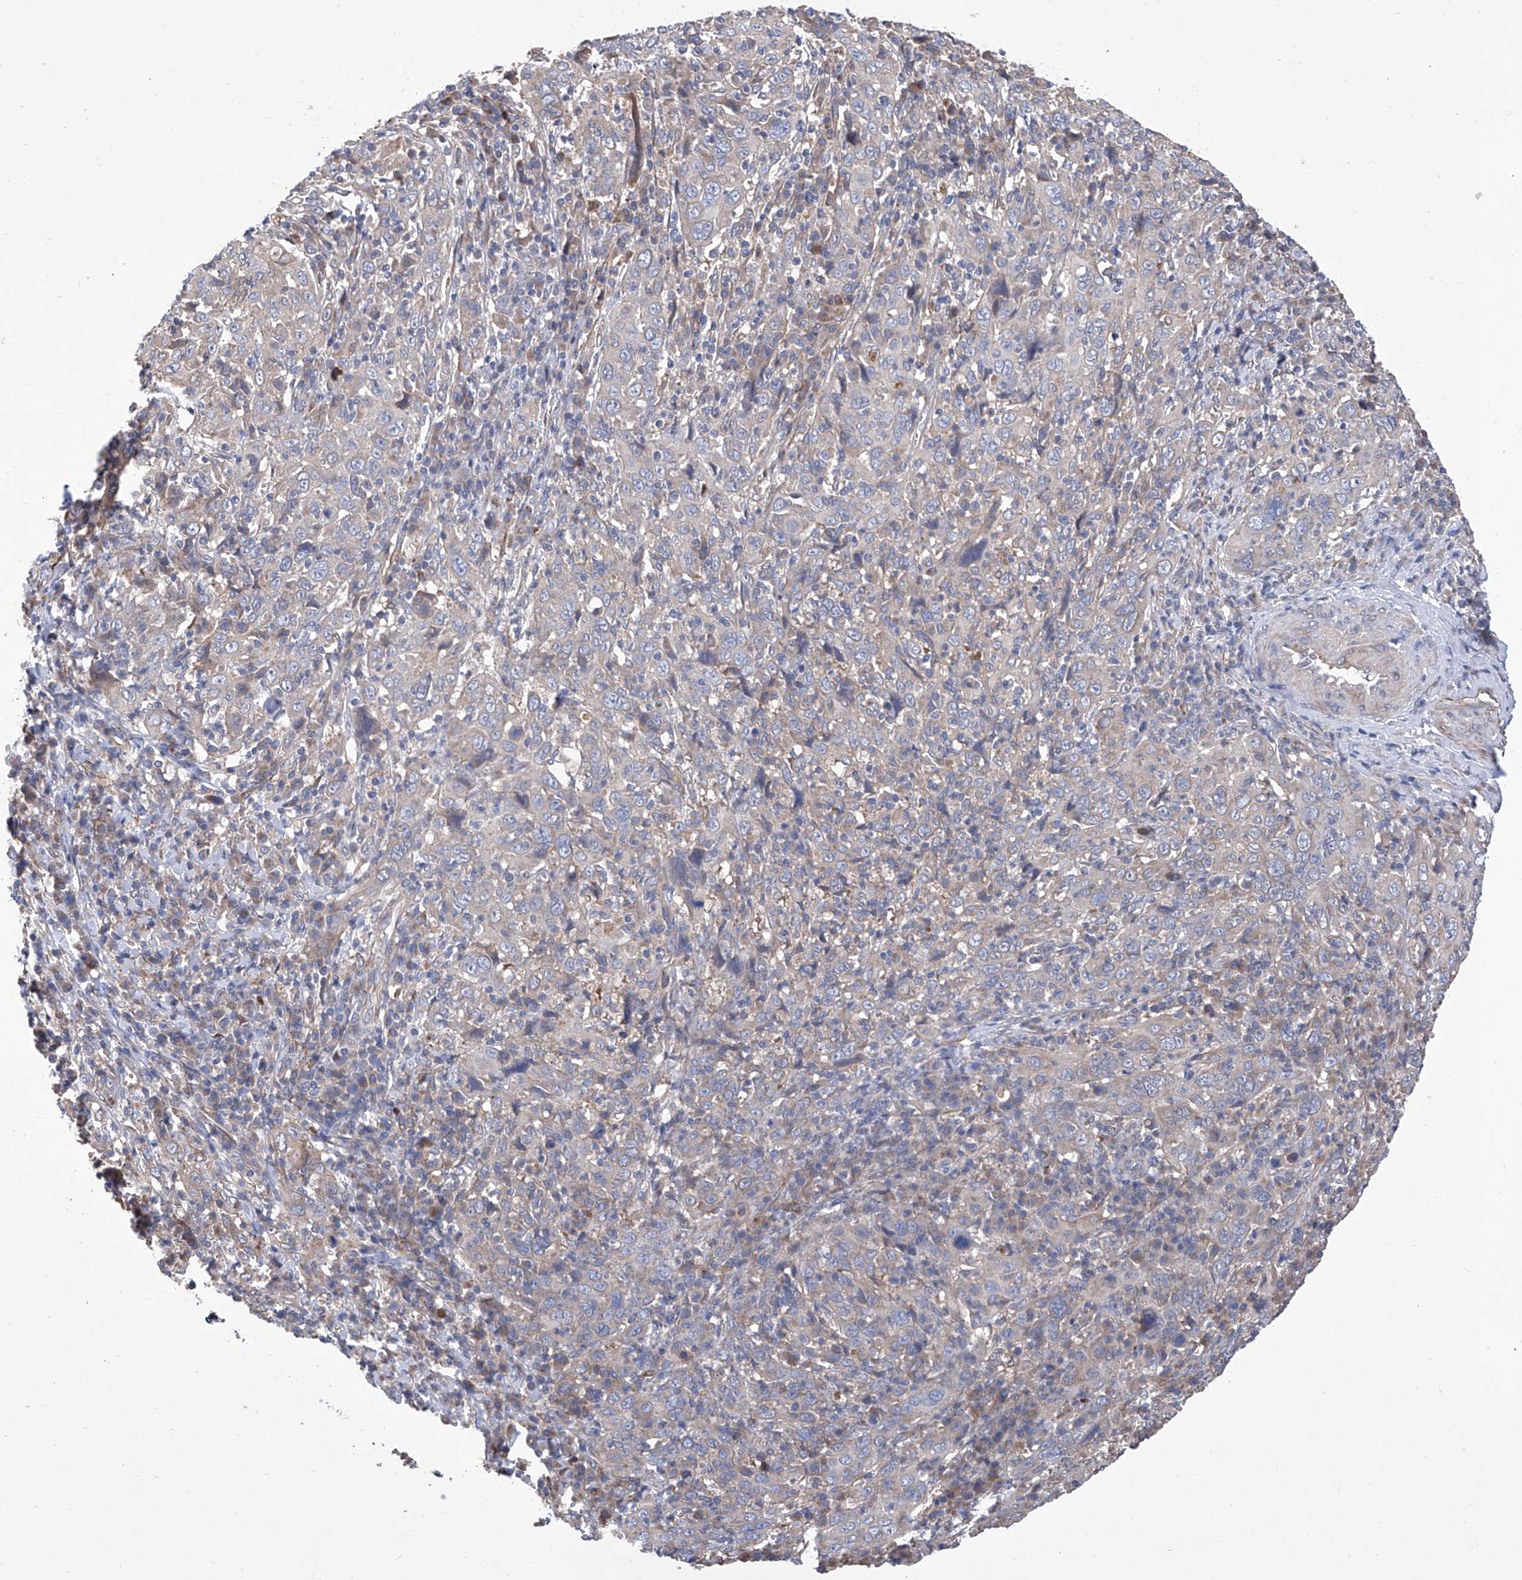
{"staining": {"intensity": "negative", "quantity": "none", "location": "none"}, "tissue": "cervical cancer", "cell_type": "Tumor cells", "image_type": "cancer", "snomed": [{"axis": "morphology", "description": "Squamous cell carcinoma, NOS"}, {"axis": "topography", "description": "Cervix"}], "caption": "A high-resolution histopathology image shows immunohistochemistry (IHC) staining of cervical cancer (squamous cell carcinoma), which exhibits no significant staining in tumor cells.", "gene": "SMS", "patient": {"sex": "female", "age": 46}}